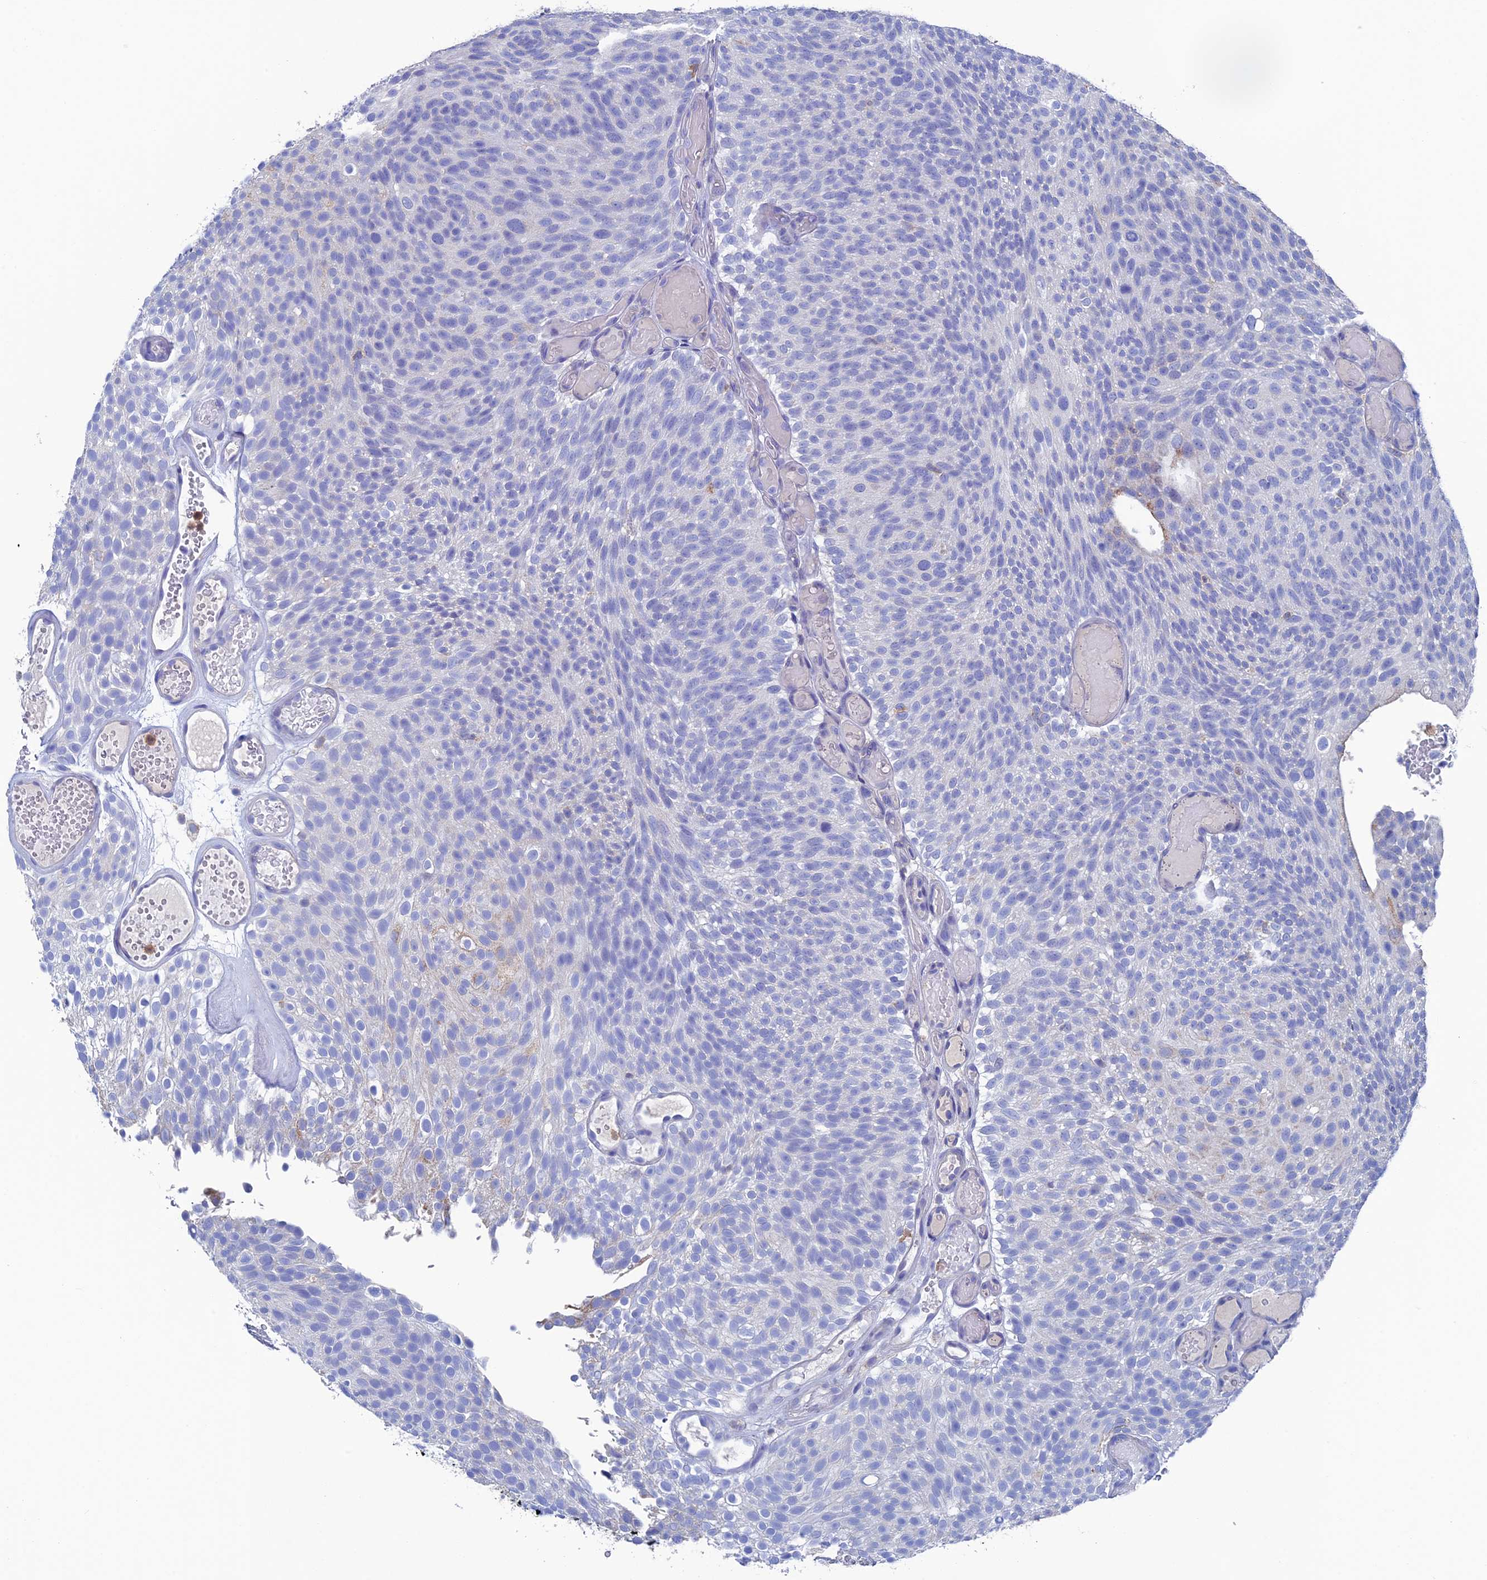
{"staining": {"intensity": "negative", "quantity": "none", "location": "none"}, "tissue": "urothelial cancer", "cell_type": "Tumor cells", "image_type": "cancer", "snomed": [{"axis": "morphology", "description": "Urothelial carcinoma, Low grade"}, {"axis": "topography", "description": "Urinary bladder"}], "caption": "A micrograph of human urothelial cancer is negative for staining in tumor cells.", "gene": "TYROBP", "patient": {"sex": "male", "age": 78}}